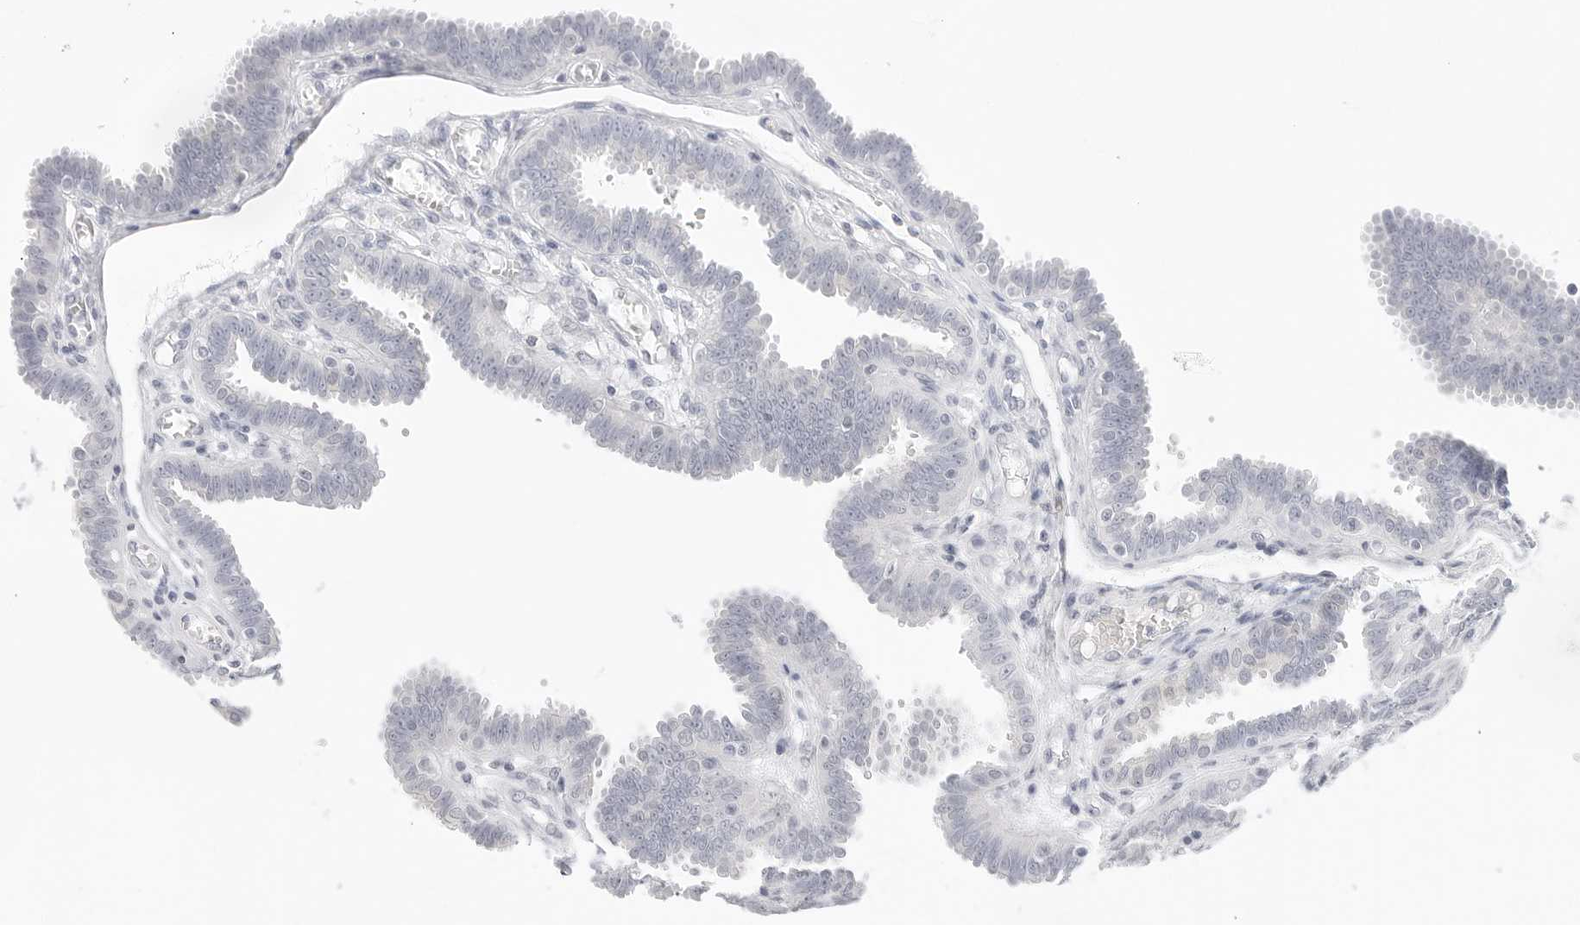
{"staining": {"intensity": "negative", "quantity": "none", "location": "none"}, "tissue": "fallopian tube", "cell_type": "Glandular cells", "image_type": "normal", "snomed": [{"axis": "morphology", "description": "Normal tissue, NOS"}, {"axis": "topography", "description": "Fallopian tube"}], "caption": "DAB immunohistochemical staining of unremarkable fallopian tube exhibits no significant expression in glandular cells.", "gene": "HMGCS2", "patient": {"sex": "female", "age": 32}}